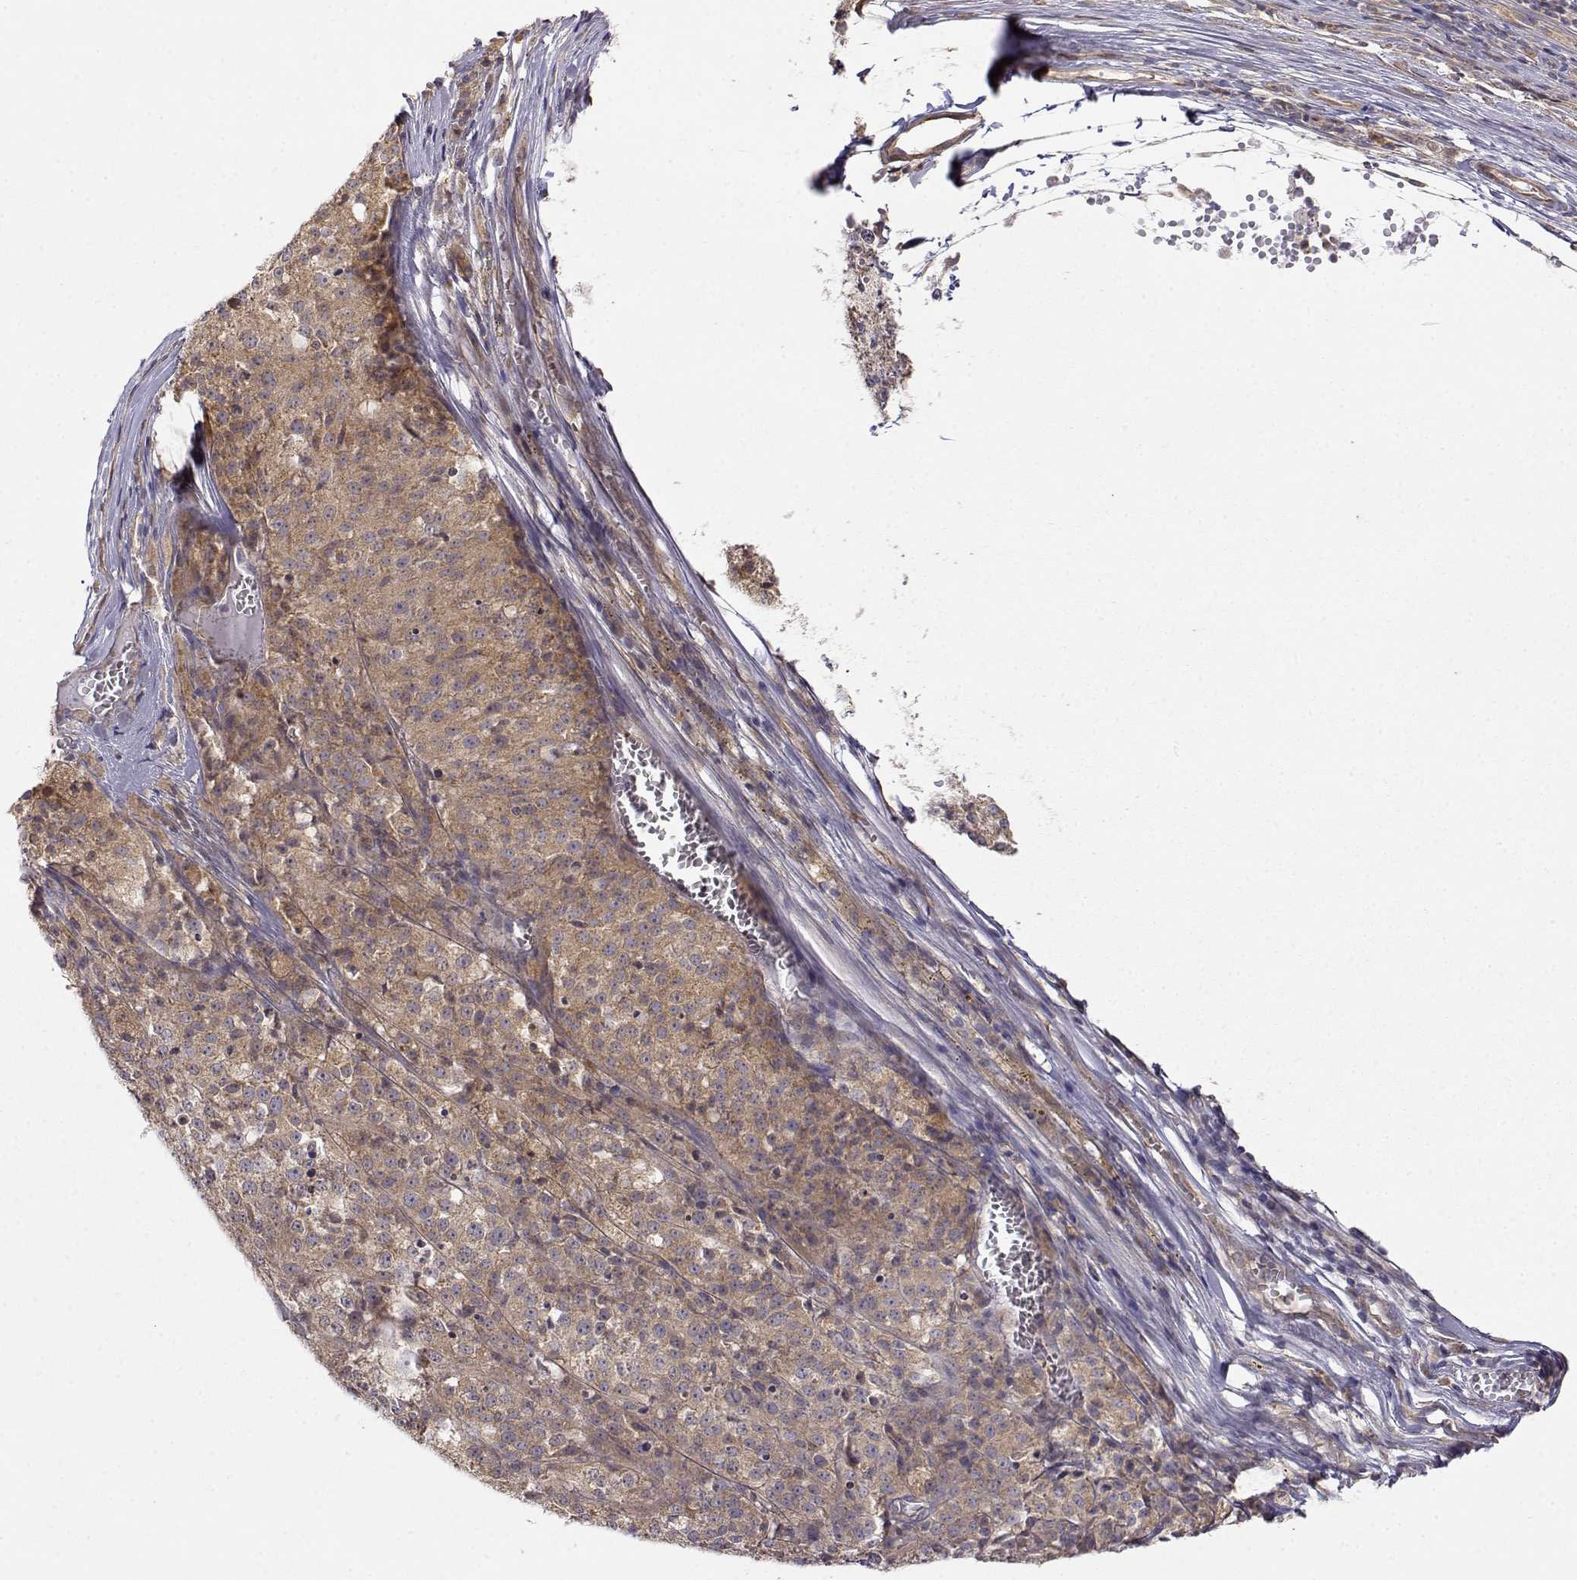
{"staining": {"intensity": "moderate", "quantity": ">75%", "location": "cytoplasmic/membranous"}, "tissue": "melanoma", "cell_type": "Tumor cells", "image_type": "cancer", "snomed": [{"axis": "morphology", "description": "Malignant melanoma, Metastatic site"}, {"axis": "topography", "description": "Lymph node"}], "caption": "Brown immunohistochemical staining in melanoma exhibits moderate cytoplasmic/membranous expression in about >75% of tumor cells. (IHC, brightfield microscopy, high magnification).", "gene": "PAIP1", "patient": {"sex": "female", "age": 64}}